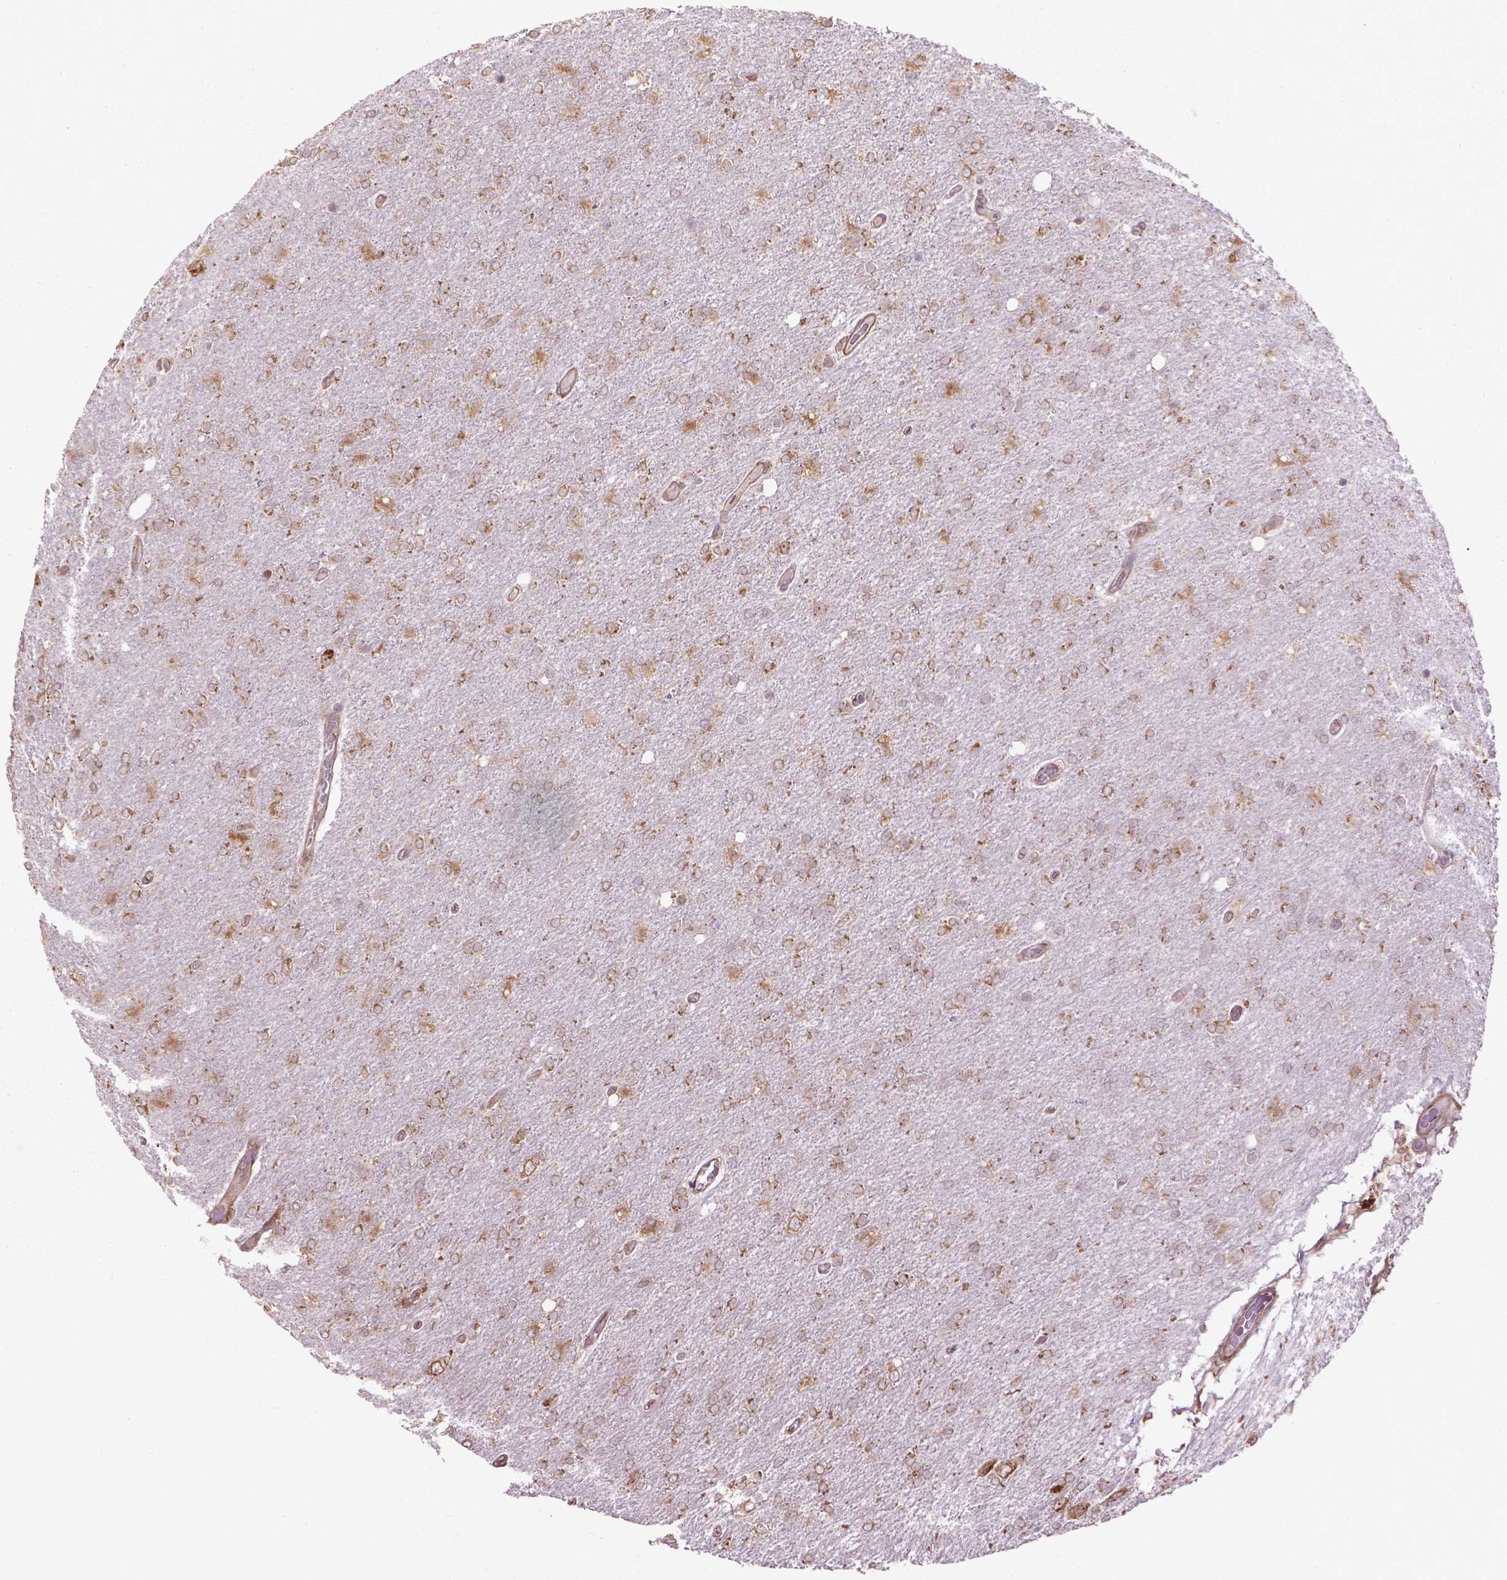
{"staining": {"intensity": "moderate", "quantity": ">75%", "location": "cytoplasmic/membranous"}, "tissue": "glioma", "cell_type": "Tumor cells", "image_type": "cancer", "snomed": [{"axis": "morphology", "description": "Glioma, malignant, High grade"}, {"axis": "topography", "description": "Cerebral cortex"}], "caption": "The micrograph shows immunohistochemical staining of high-grade glioma (malignant). There is moderate cytoplasmic/membranous staining is appreciated in approximately >75% of tumor cells. (brown staining indicates protein expression, while blue staining denotes nuclei).", "gene": "GAS1", "patient": {"sex": "male", "age": 70}}